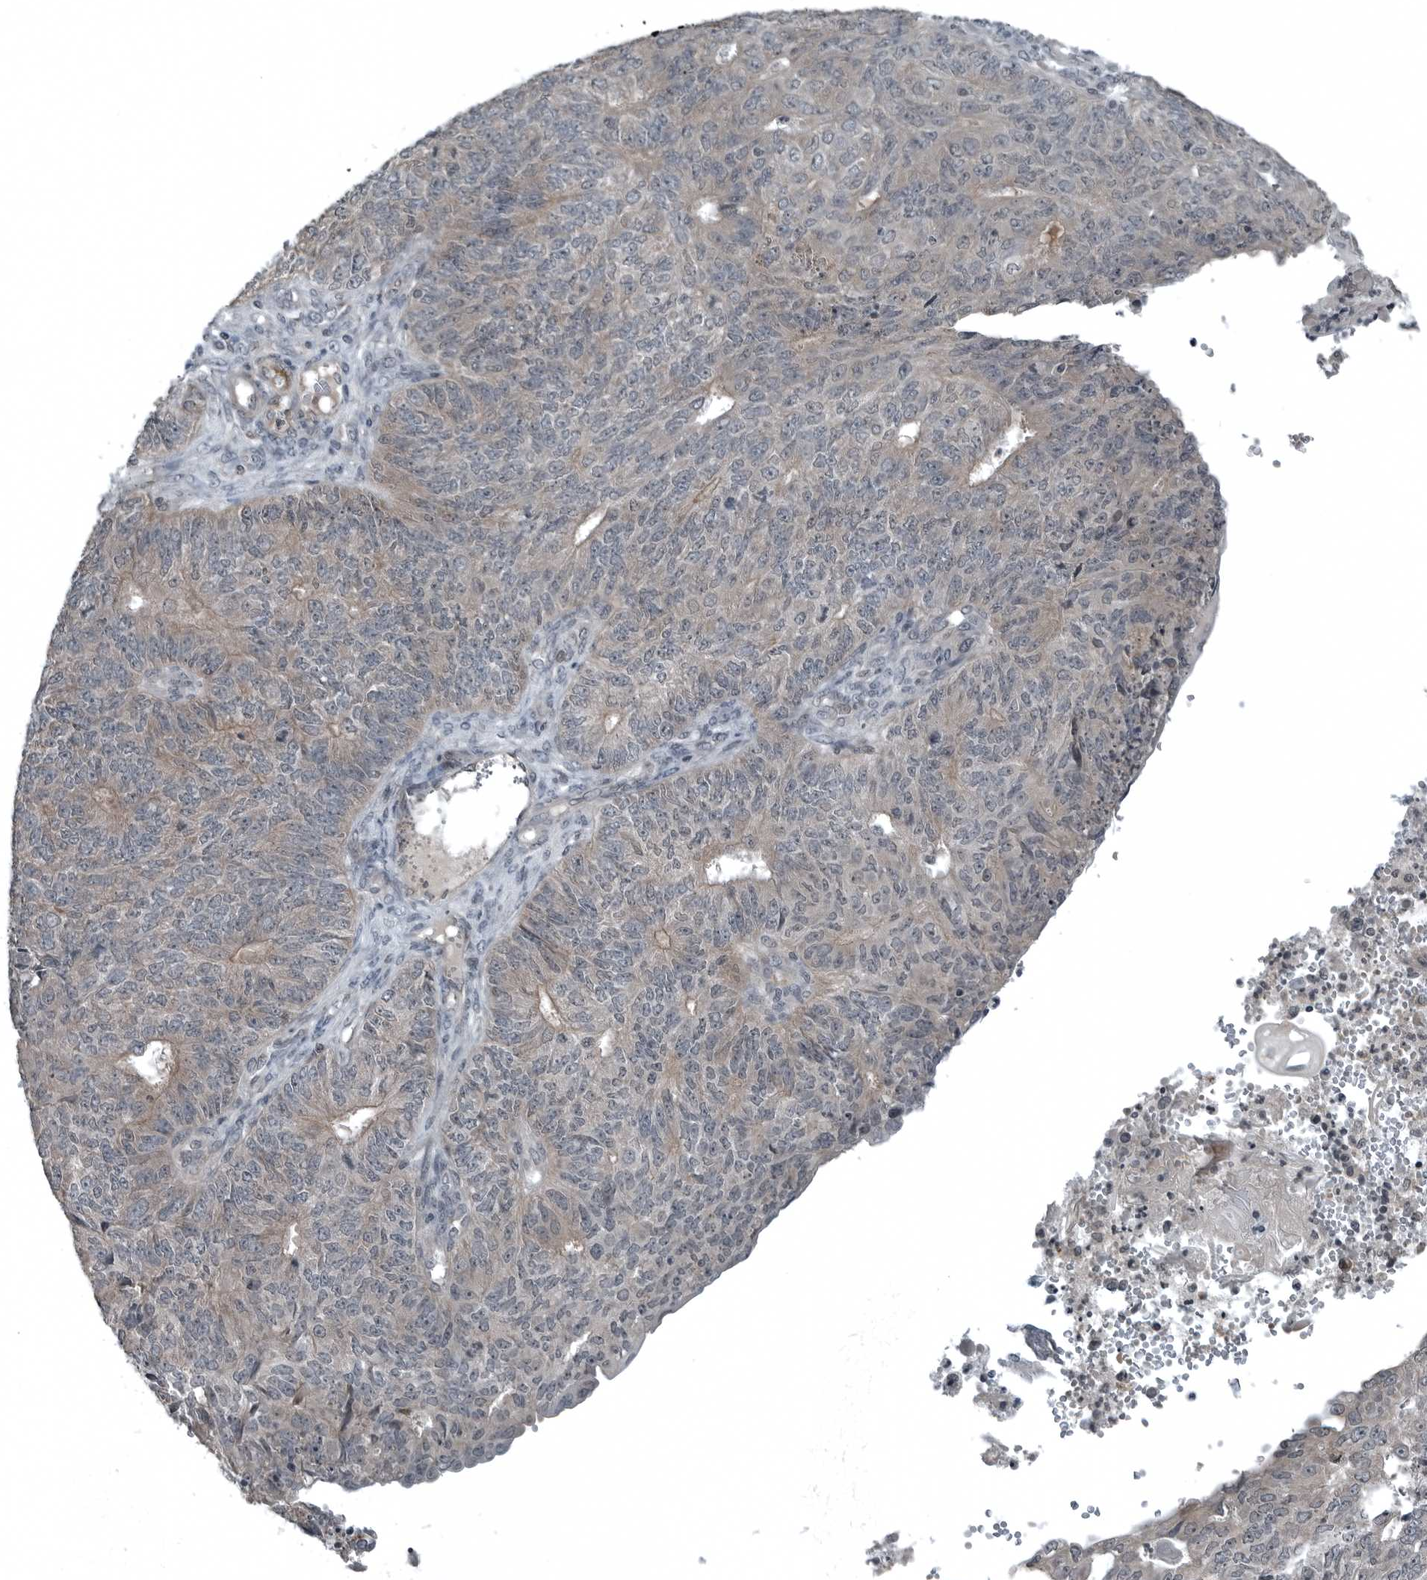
{"staining": {"intensity": "weak", "quantity": "<25%", "location": "cytoplasmic/membranous"}, "tissue": "endometrial cancer", "cell_type": "Tumor cells", "image_type": "cancer", "snomed": [{"axis": "morphology", "description": "Adenocarcinoma, NOS"}, {"axis": "topography", "description": "Endometrium"}], "caption": "Immunohistochemical staining of human adenocarcinoma (endometrial) demonstrates no significant staining in tumor cells. (IHC, brightfield microscopy, high magnification).", "gene": "GAK", "patient": {"sex": "female", "age": 32}}